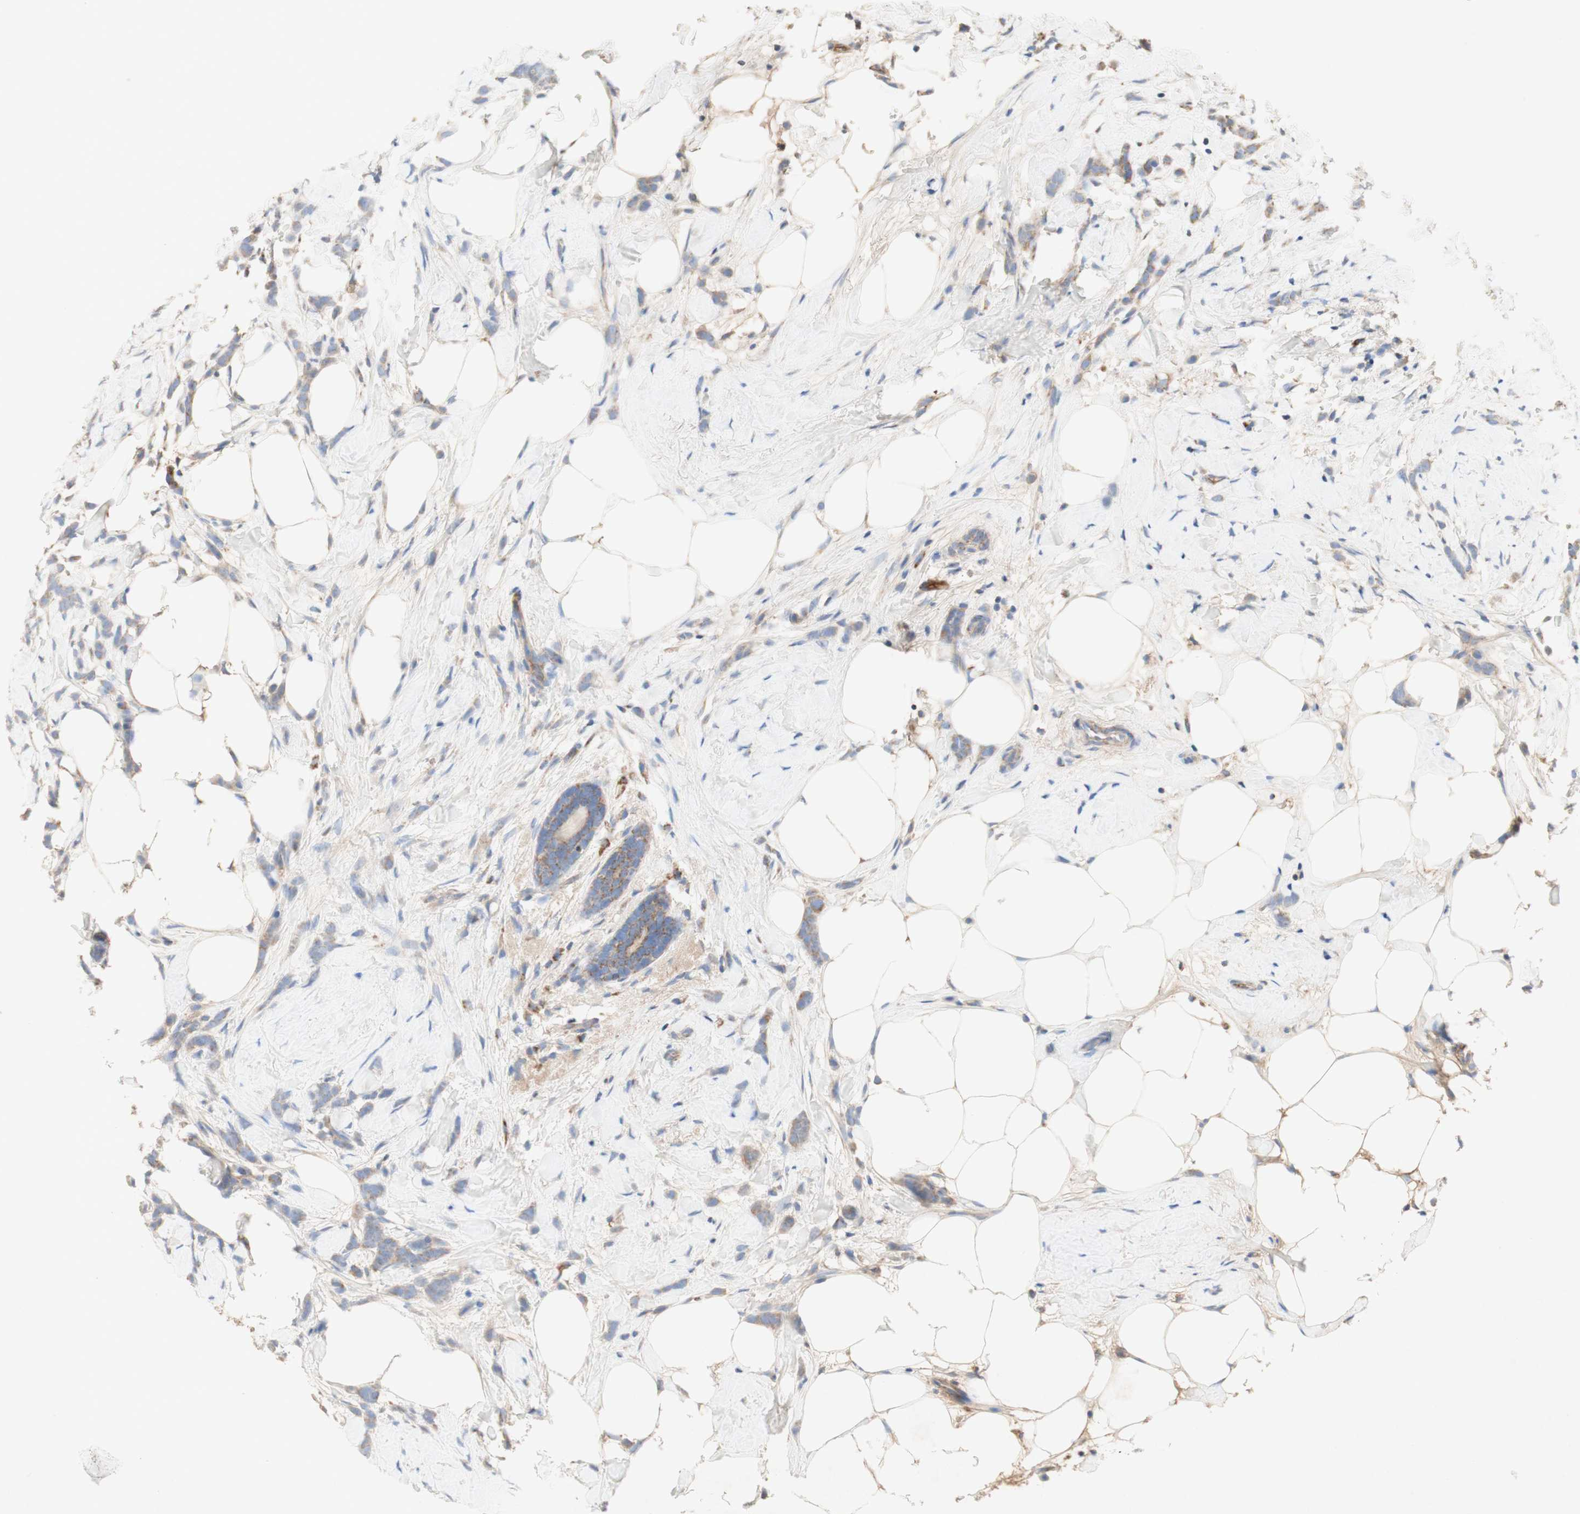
{"staining": {"intensity": "weak", "quantity": ">75%", "location": "cytoplasmic/membranous"}, "tissue": "breast cancer", "cell_type": "Tumor cells", "image_type": "cancer", "snomed": [{"axis": "morphology", "description": "Lobular carcinoma, in situ"}, {"axis": "morphology", "description": "Lobular carcinoma"}, {"axis": "topography", "description": "Breast"}], "caption": "About >75% of tumor cells in human lobular carcinoma in situ (breast) reveal weak cytoplasmic/membranous protein positivity as visualized by brown immunohistochemical staining.", "gene": "SDHB", "patient": {"sex": "female", "age": 41}}